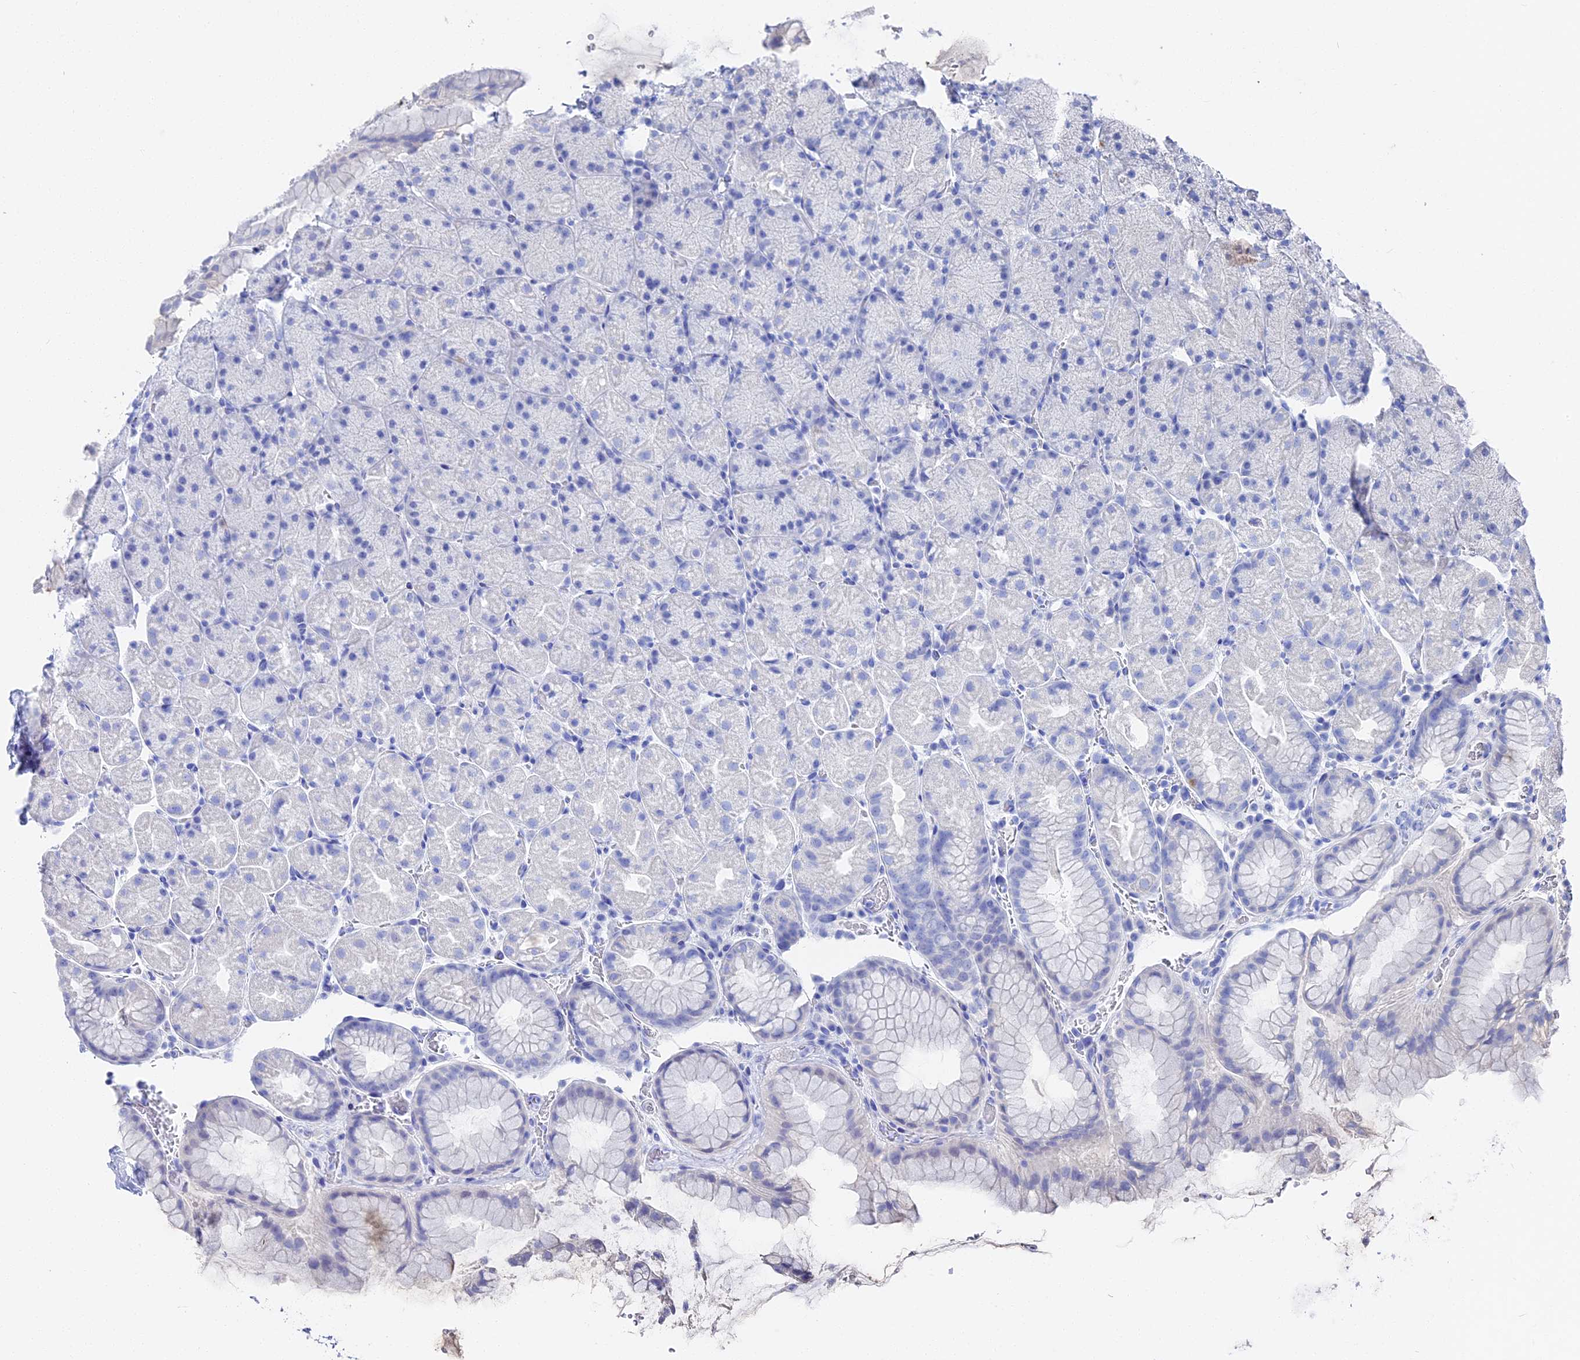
{"staining": {"intensity": "negative", "quantity": "none", "location": "none"}, "tissue": "stomach", "cell_type": "Glandular cells", "image_type": "normal", "snomed": [{"axis": "morphology", "description": "Normal tissue, NOS"}, {"axis": "topography", "description": "Stomach, upper"}, {"axis": "topography", "description": "Stomach, lower"}], "caption": "DAB (3,3'-diaminobenzidine) immunohistochemical staining of normal stomach shows no significant staining in glandular cells.", "gene": "VPS33B", "patient": {"sex": "male", "age": 67}}